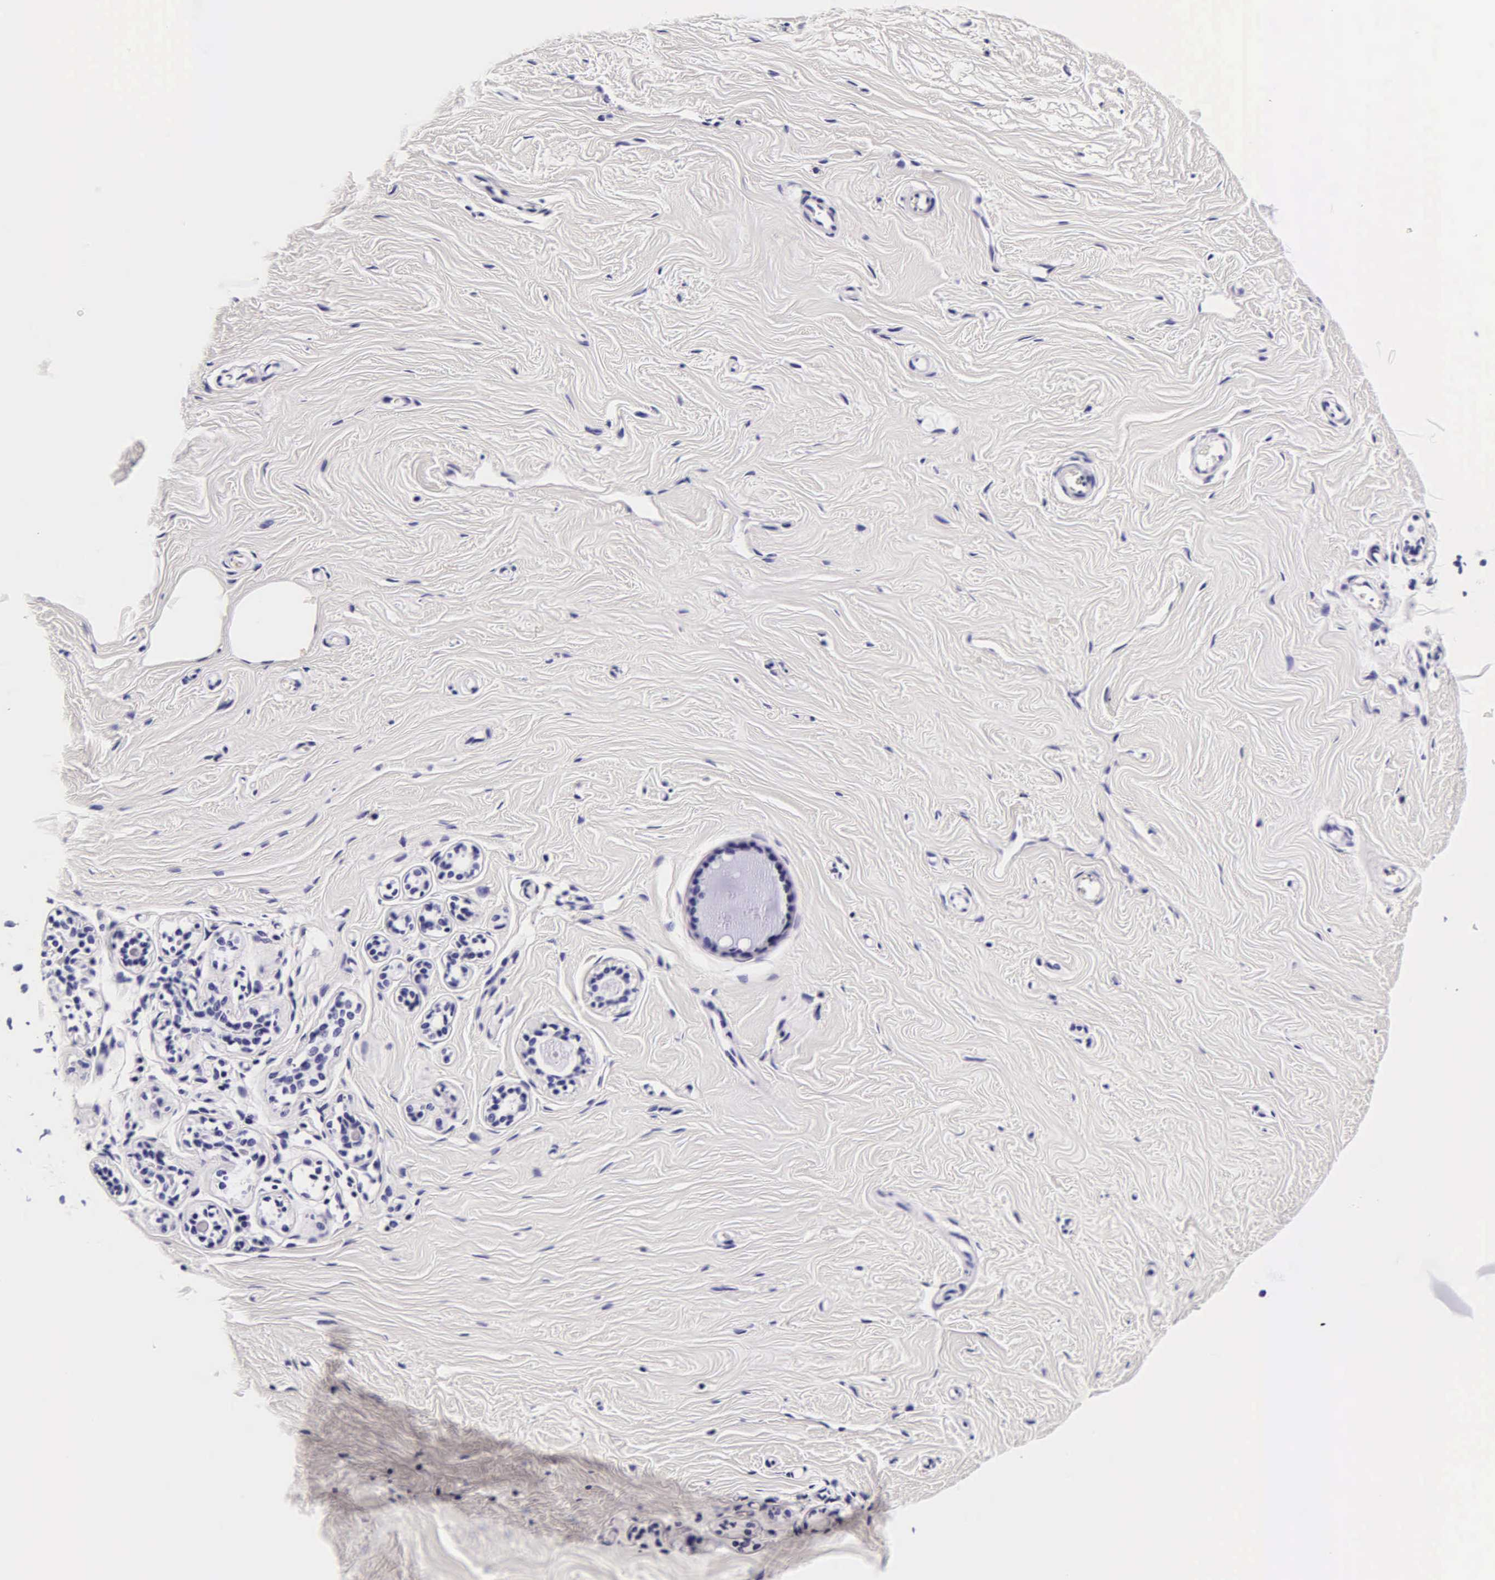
{"staining": {"intensity": "negative", "quantity": "none", "location": "none"}, "tissue": "breast", "cell_type": "Adipocytes", "image_type": "normal", "snomed": [{"axis": "morphology", "description": "Normal tissue, NOS"}, {"axis": "topography", "description": "Breast"}], "caption": "This photomicrograph is of normal breast stained with immunohistochemistry to label a protein in brown with the nuclei are counter-stained blue. There is no staining in adipocytes.", "gene": "DGCR2", "patient": {"sex": "female", "age": 45}}